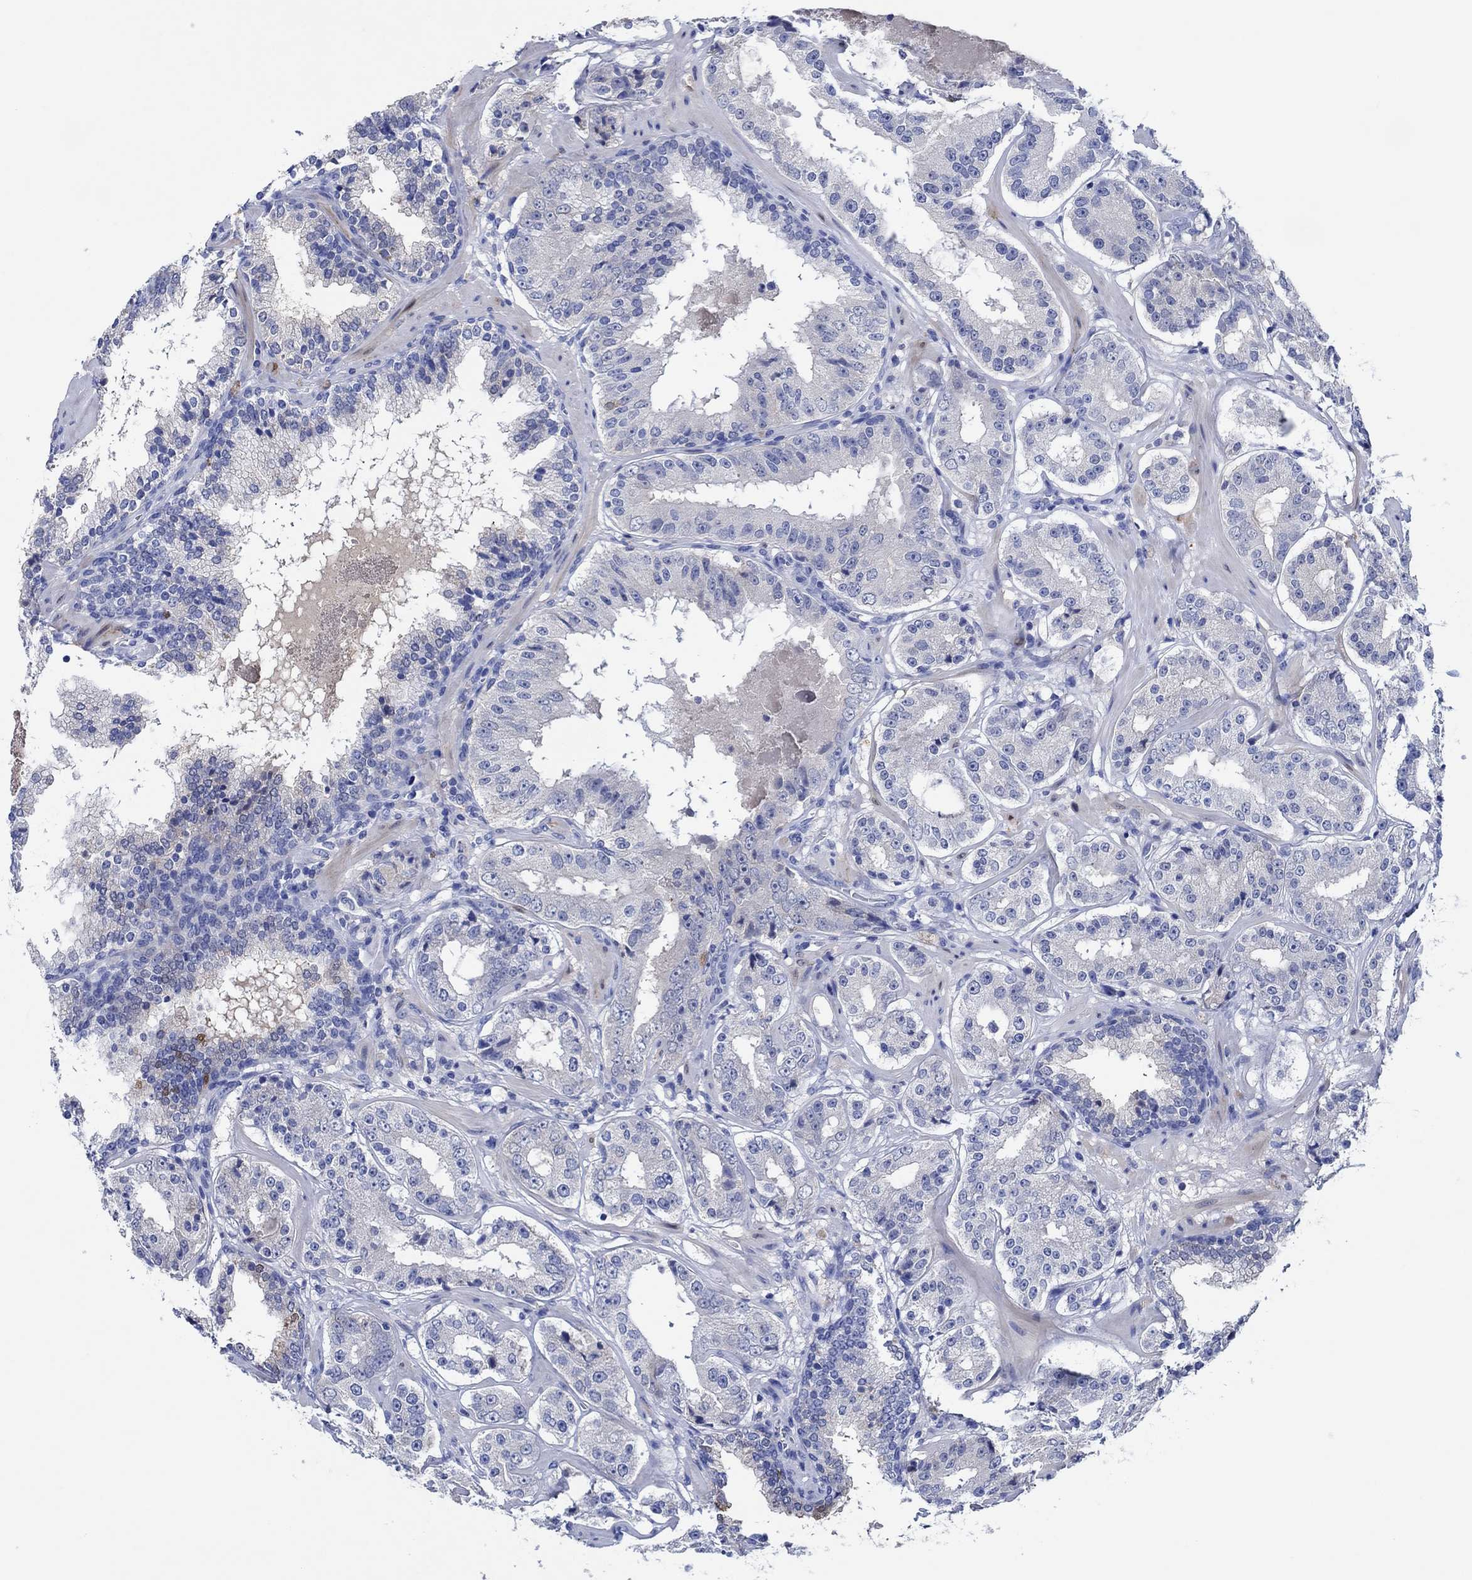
{"staining": {"intensity": "negative", "quantity": "none", "location": "none"}, "tissue": "prostate cancer", "cell_type": "Tumor cells", "image_type": "cancer", "snomed": [{"axis": "morphology", "description": "Adenocarcinoma, Low grade"}, {"axis": "topography", "description": "Prostate"}], "caption": "The image reveals no significant positivity in tumor cells of prostate cancer (low-grade adenocarcinoma).", "gene": "CPNE6", "patient": {"sex": "male", "age": 60}}